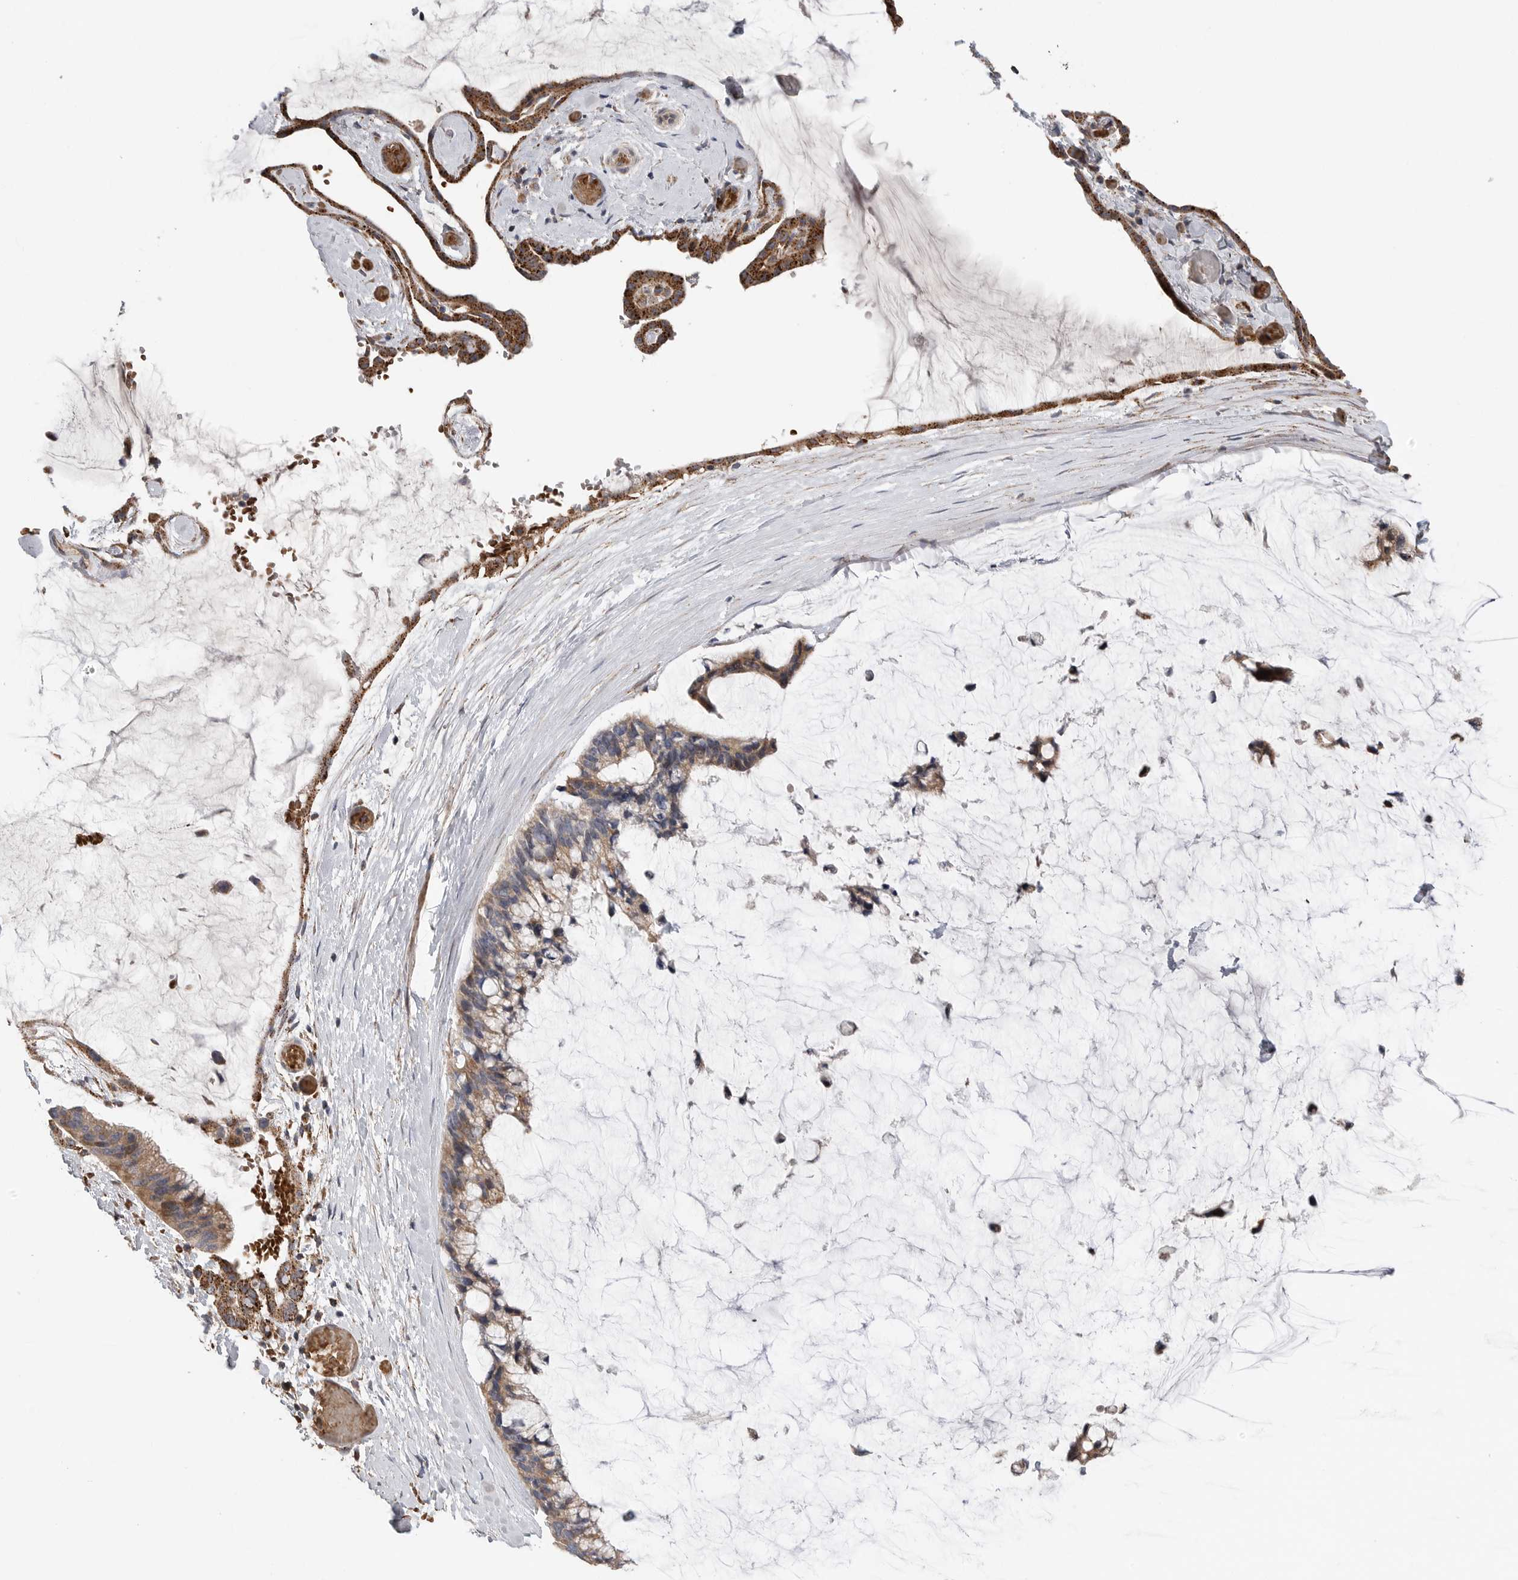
{"staining": {"intensity": "moderate", "quantity": ">75%", "location": "cytoplasmic/membranous"}, "tissue": "ovarian cancer", "cell_type": "Tumor cells", "image_type": "cancer", "snomed": [{"axis": "morphology", "description": "Cystadenocarcinoma, mucinous, NOS"}, {"axis": "topography", "description": "Ovary"}], "caption": "Protein staining shows moderate cytoplasmic/membranous expression in approximately >75% of tumor cells in ovarian mucinous cystadenocarcinoma. The protein of interest is shown in brown color, while the nuclei are stained blue.", "gene": "GALNS", "patient": {"sex": "female", "age": 39}}